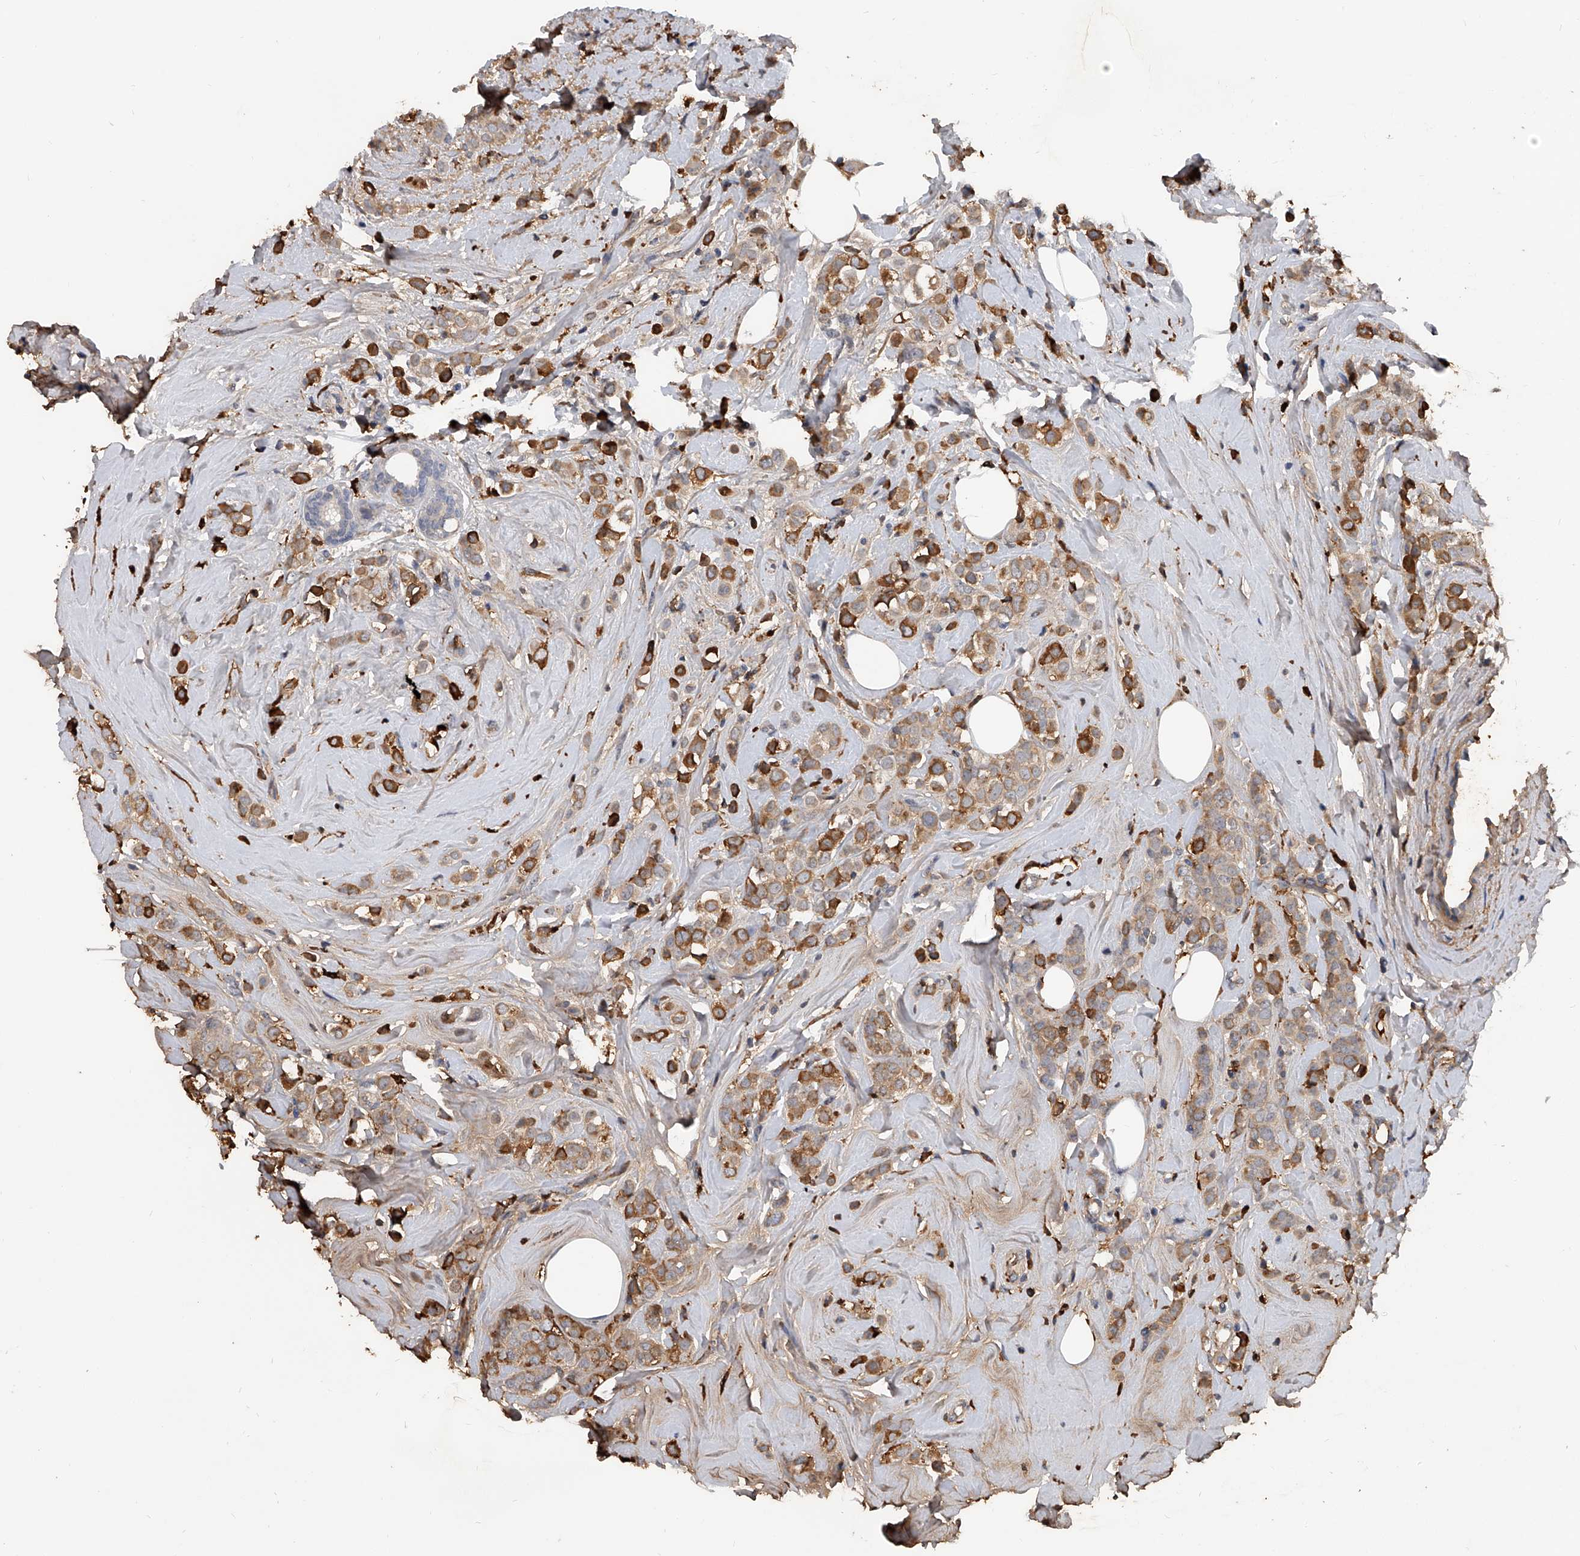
{"staining": {"intensity": "moderate", "quantity": ">75%", "location": "cytoplasmic/membranous"}, "tissue": "breast cancer", "cell_type": "Tumor cells", "image_type": "cancer", "snomed": [{"axis": "morphology", "description": "Lobular carcinoma"}, {"axis": "topography", "description": "Breast"}], "caption": "The image reveals staining of breast cancer, revealing moderate cytoplasmic/membranous protein positivity (brown color) within tumor cells.", "gene": "ZNF25", "patient": {"sex": "female", "age": 47}}